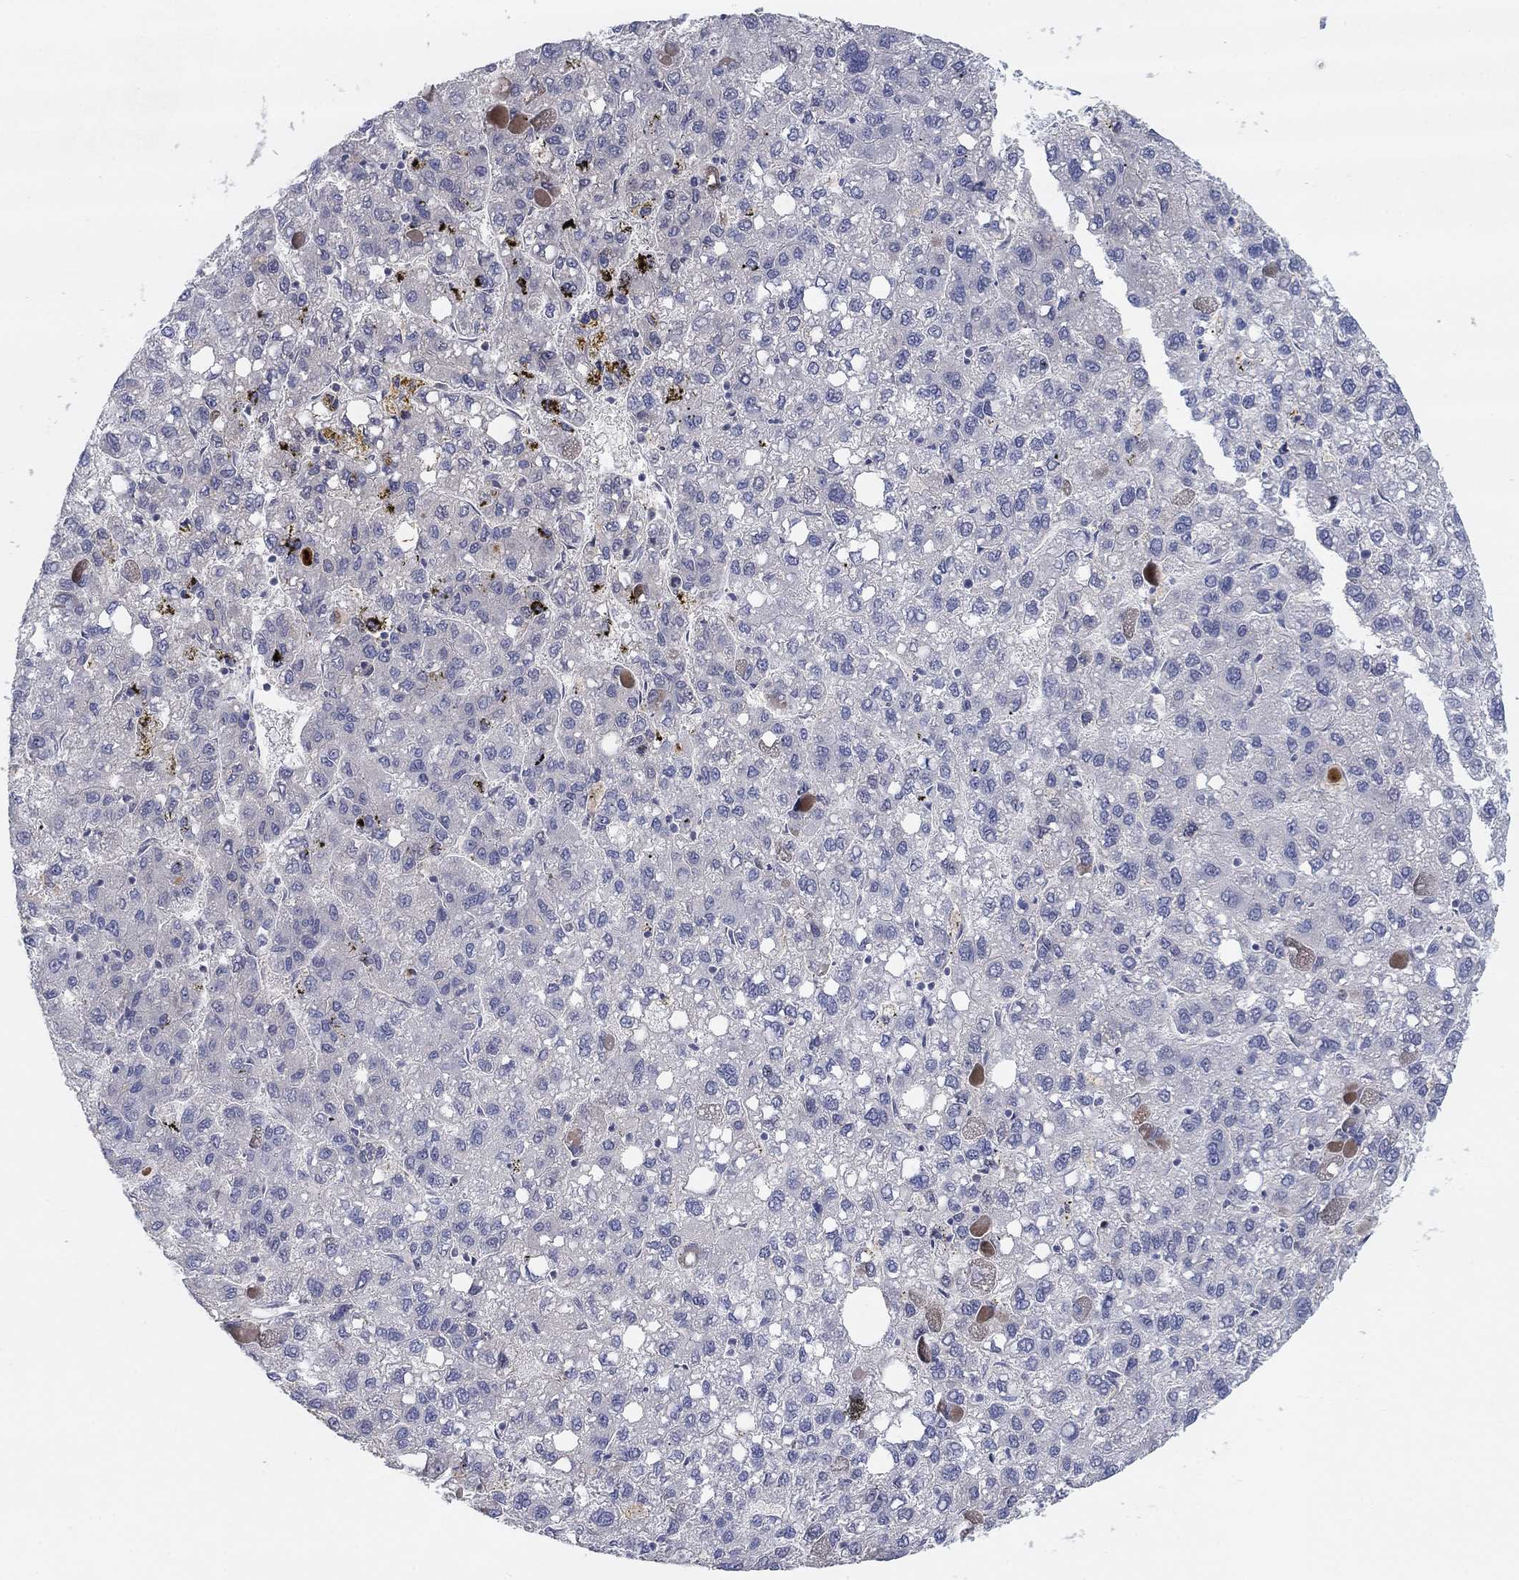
{"staining": {"intensity": "negative", "quantity": "none", "location": "none"}, "tissue": "liver cancer", "cell_type": "Tumor cells", "image_type": "cancer", "snomed": [{"axis": "morphology", "description": "Carcinoma, Hepatocellular, NOS"}, {"axis": "topography", "description": "Liver"}], "caption": "Hepatocellular carcinoma (liver) was stained to show a protein in brown. There is no significant staining in tumor cells.", "gene": "AMN1", "patient": {"sex": "female", "age": 82}}